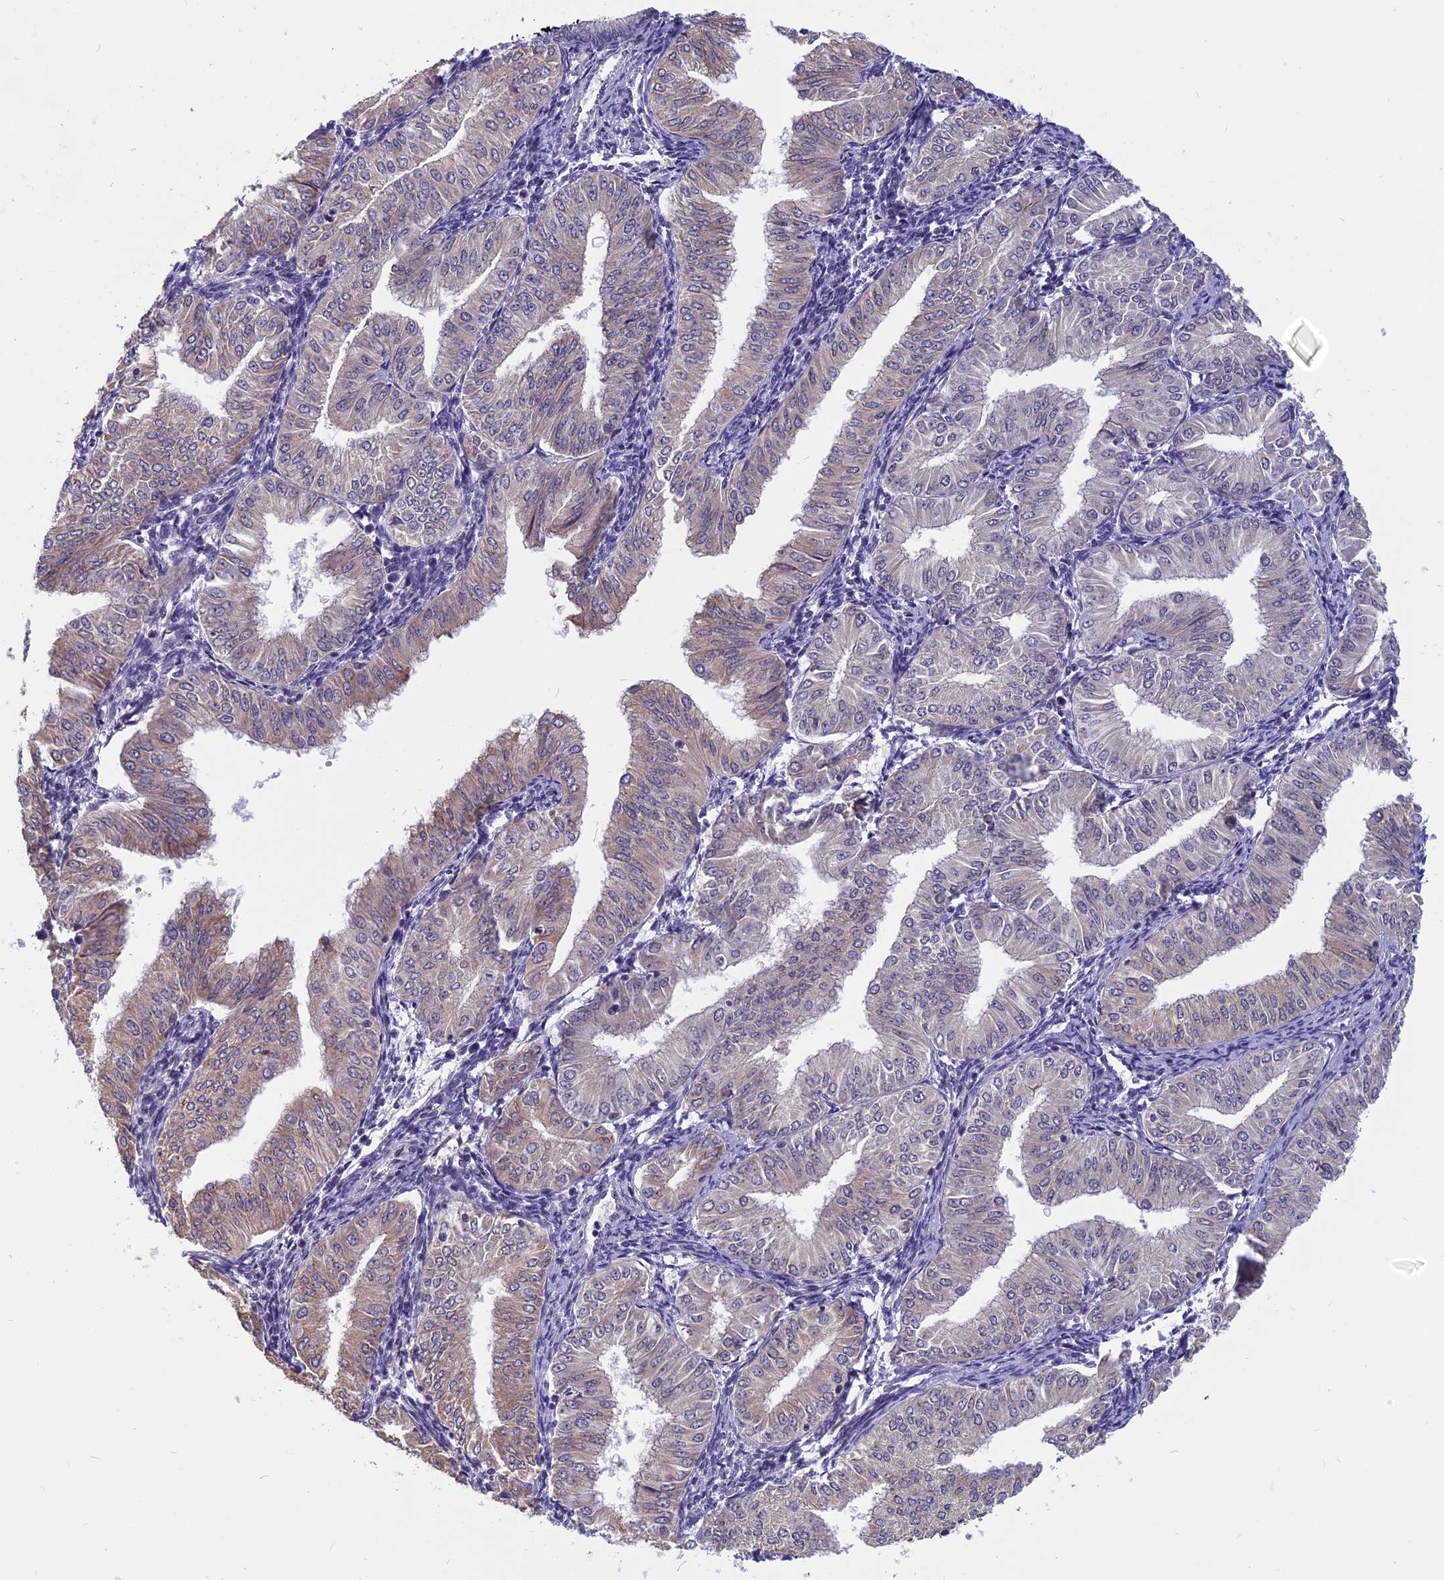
{"staining": {"intensity": "weak", "quantity": "<25%", "location": "cytoplasmic/membranous"}, "tissue": "endometrial cancer", "cell_type": "Tumor cells", "image_type": "cancer", "snomed": [{"axis": "morphology", "description": "Normal tissue, NOS"}, {"axis": "morphology", "description": "Adenocarcinoma, NOS"}, {"axis": "topography", "description": "Endometrium"}], "caption": "Immunohistochemical staining of human endometrial cancer displays no significant staining in tumor cells. The staining is performed using DAB brown chromogen with nuclei counter-stained in using hematoxylin.", "gene": "CCDC113", "patient": {"sex": "female", "age": 53}}